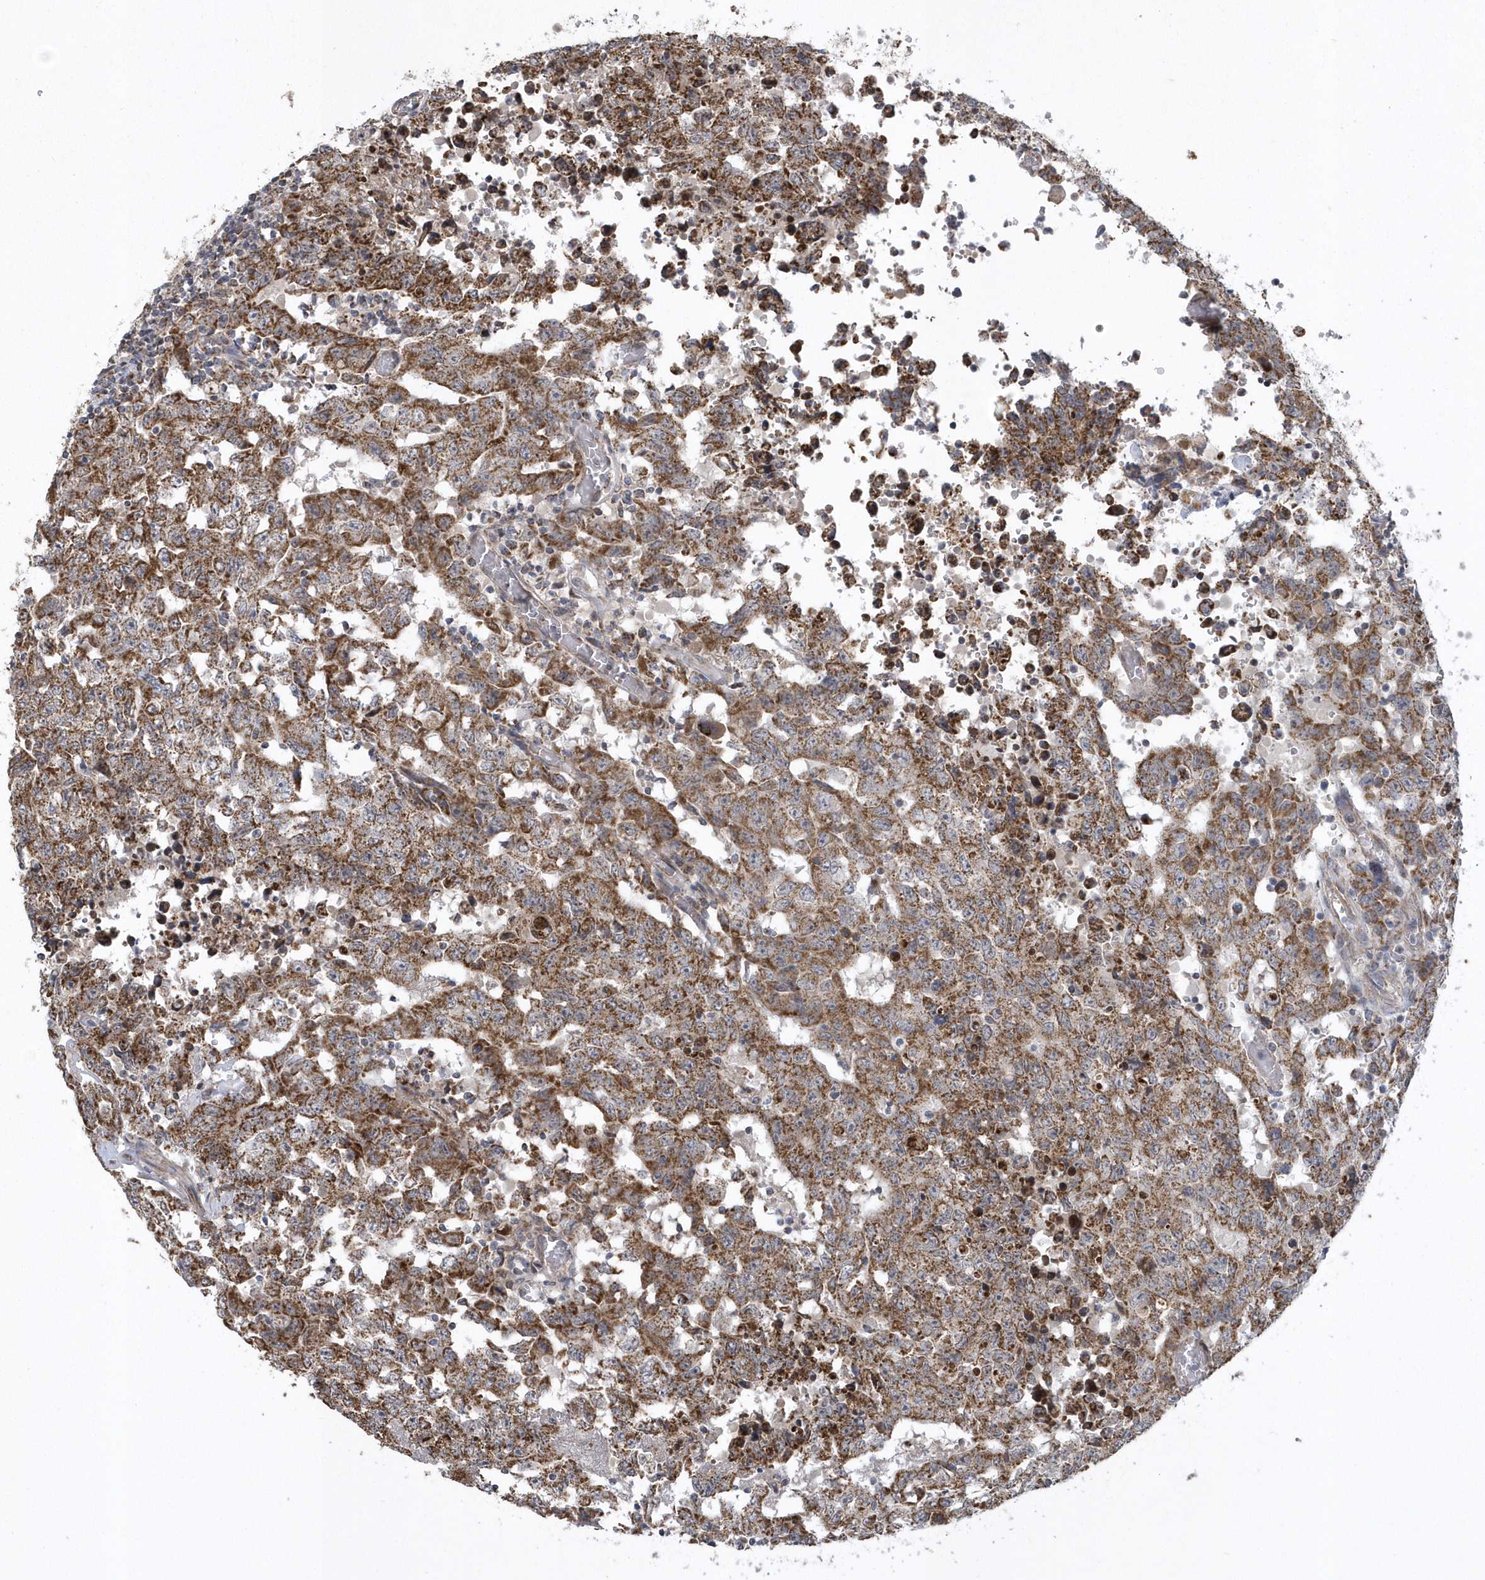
{"staining": {"intensity": "moderate", "quantity": ">75%", "location": "cytoplasmic/membranous"}, "tissue": "testis cancer", "cell_type": "Tumor cells", "image_type": "cancer", "snomed": [{"axis": "morphology", "description": "Carcinoma, Embryonal, NOS"}, {"axis": "topography", "description": "Testis"}], "caption": "The immunohistochemical stain labels moderate cytoplasmic/membranous staining in tumor cells of testis cancer (embryonal carcinoma) tissue. (DAB (3,3'-diaminobenzidine) IHC, brown staining for protein, blue staining for nuclei).", "gene": "SLX9", "patient": {"sex": "male", "age": 26}}